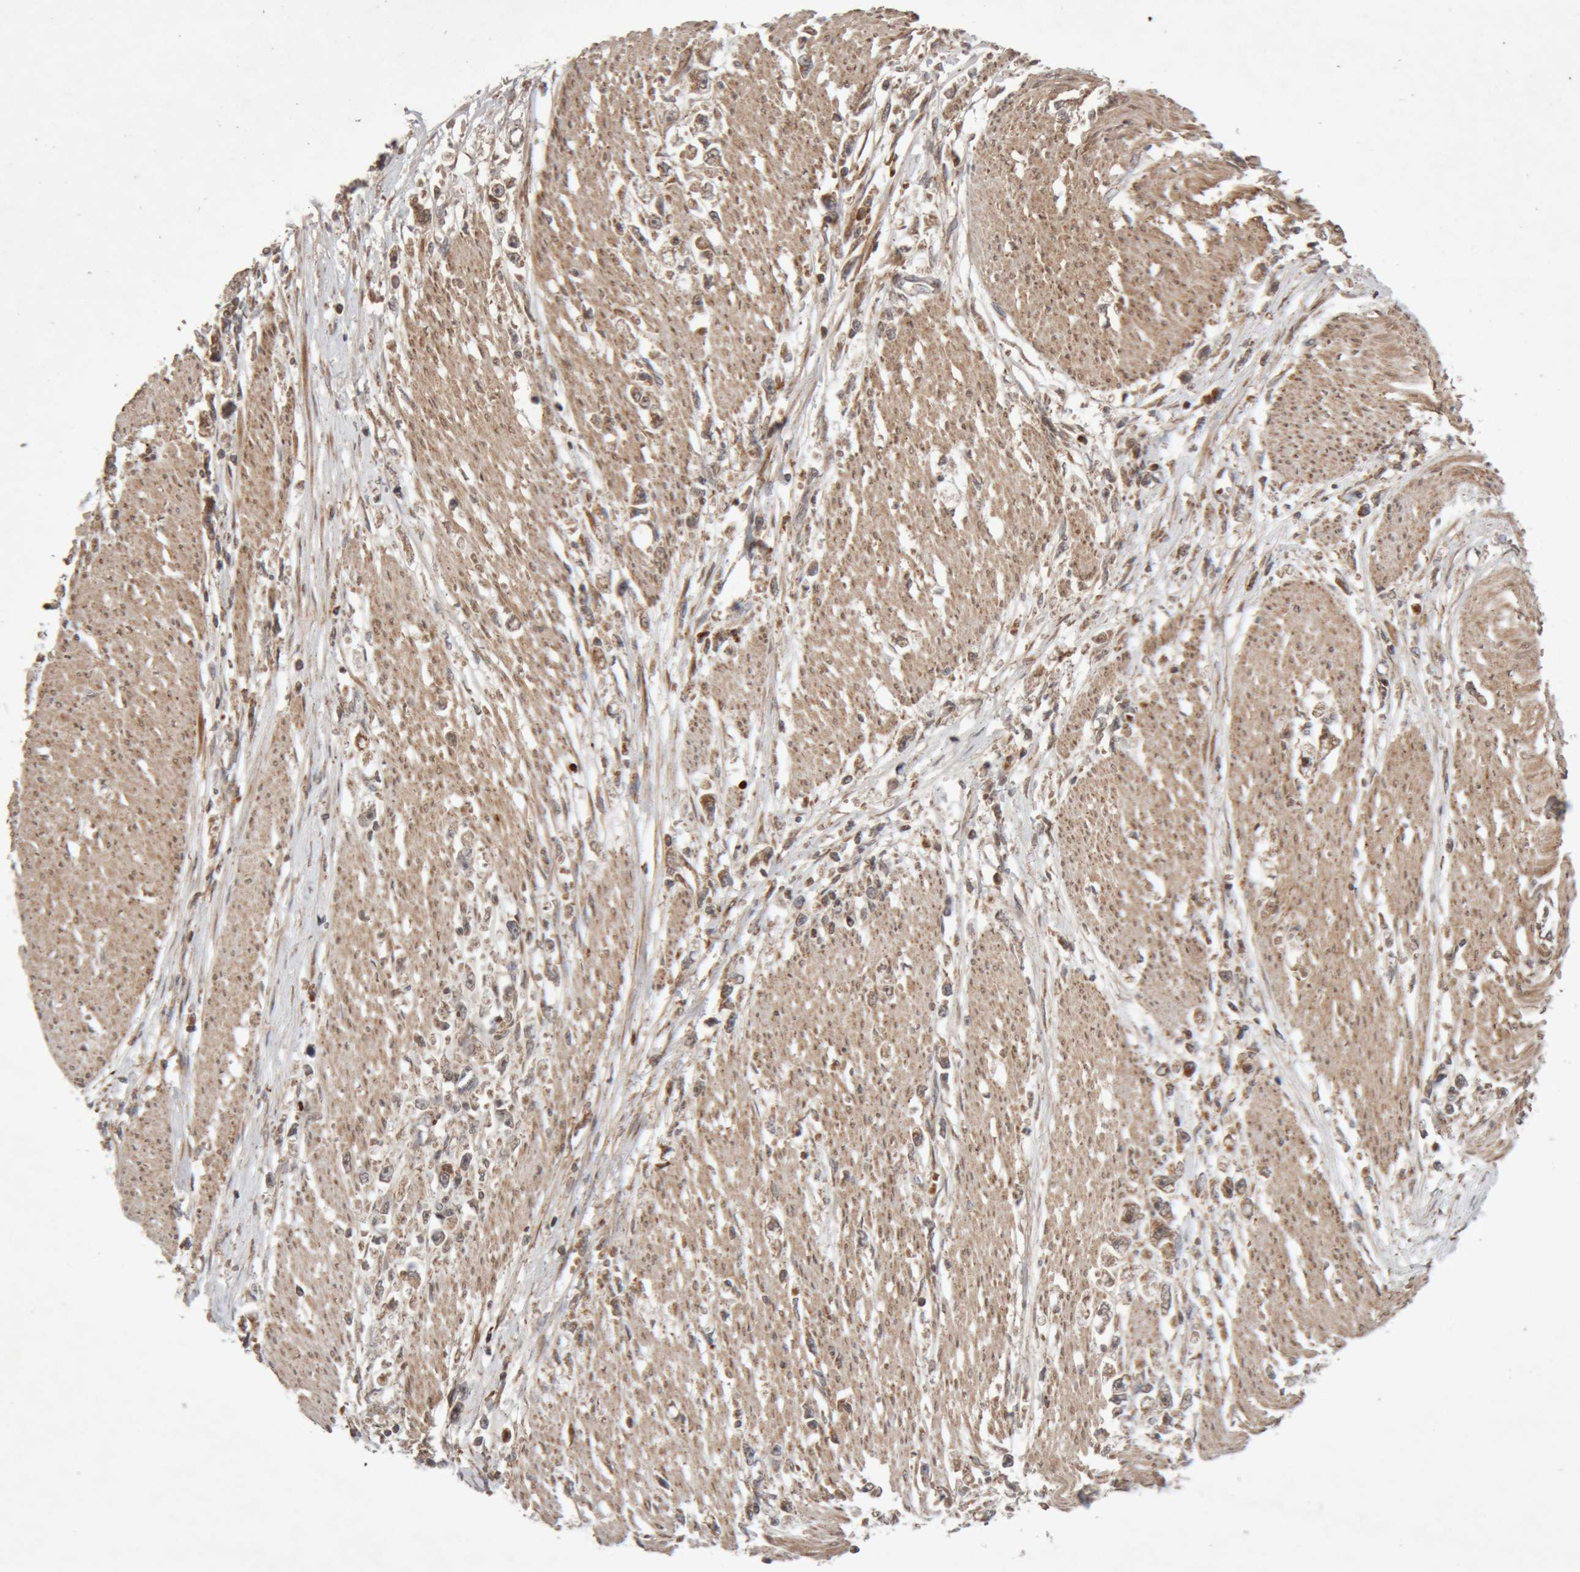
{"staining": {"intensity": "weak", "quantity": ">75%", "location": "cytoplasmic/membranous"}, "tissue": "stomach cancer", "cell_type": "Tumor cells", "image_type": "cancer", "snomed": [{"axis": "morphology", "description": "Adenocarcinoma, NOS"}, {"axis": "topography", "description": "Stomach"}], "caption": "Immunohistochemical staining of human adenocarcinoma (stomach) exhibits low levels of weak cytoplasmic/membranous protein expression in about >75% of tumor cells.", "gene": "KIF21B", "patient": {"sex": "female", "age": 59}}